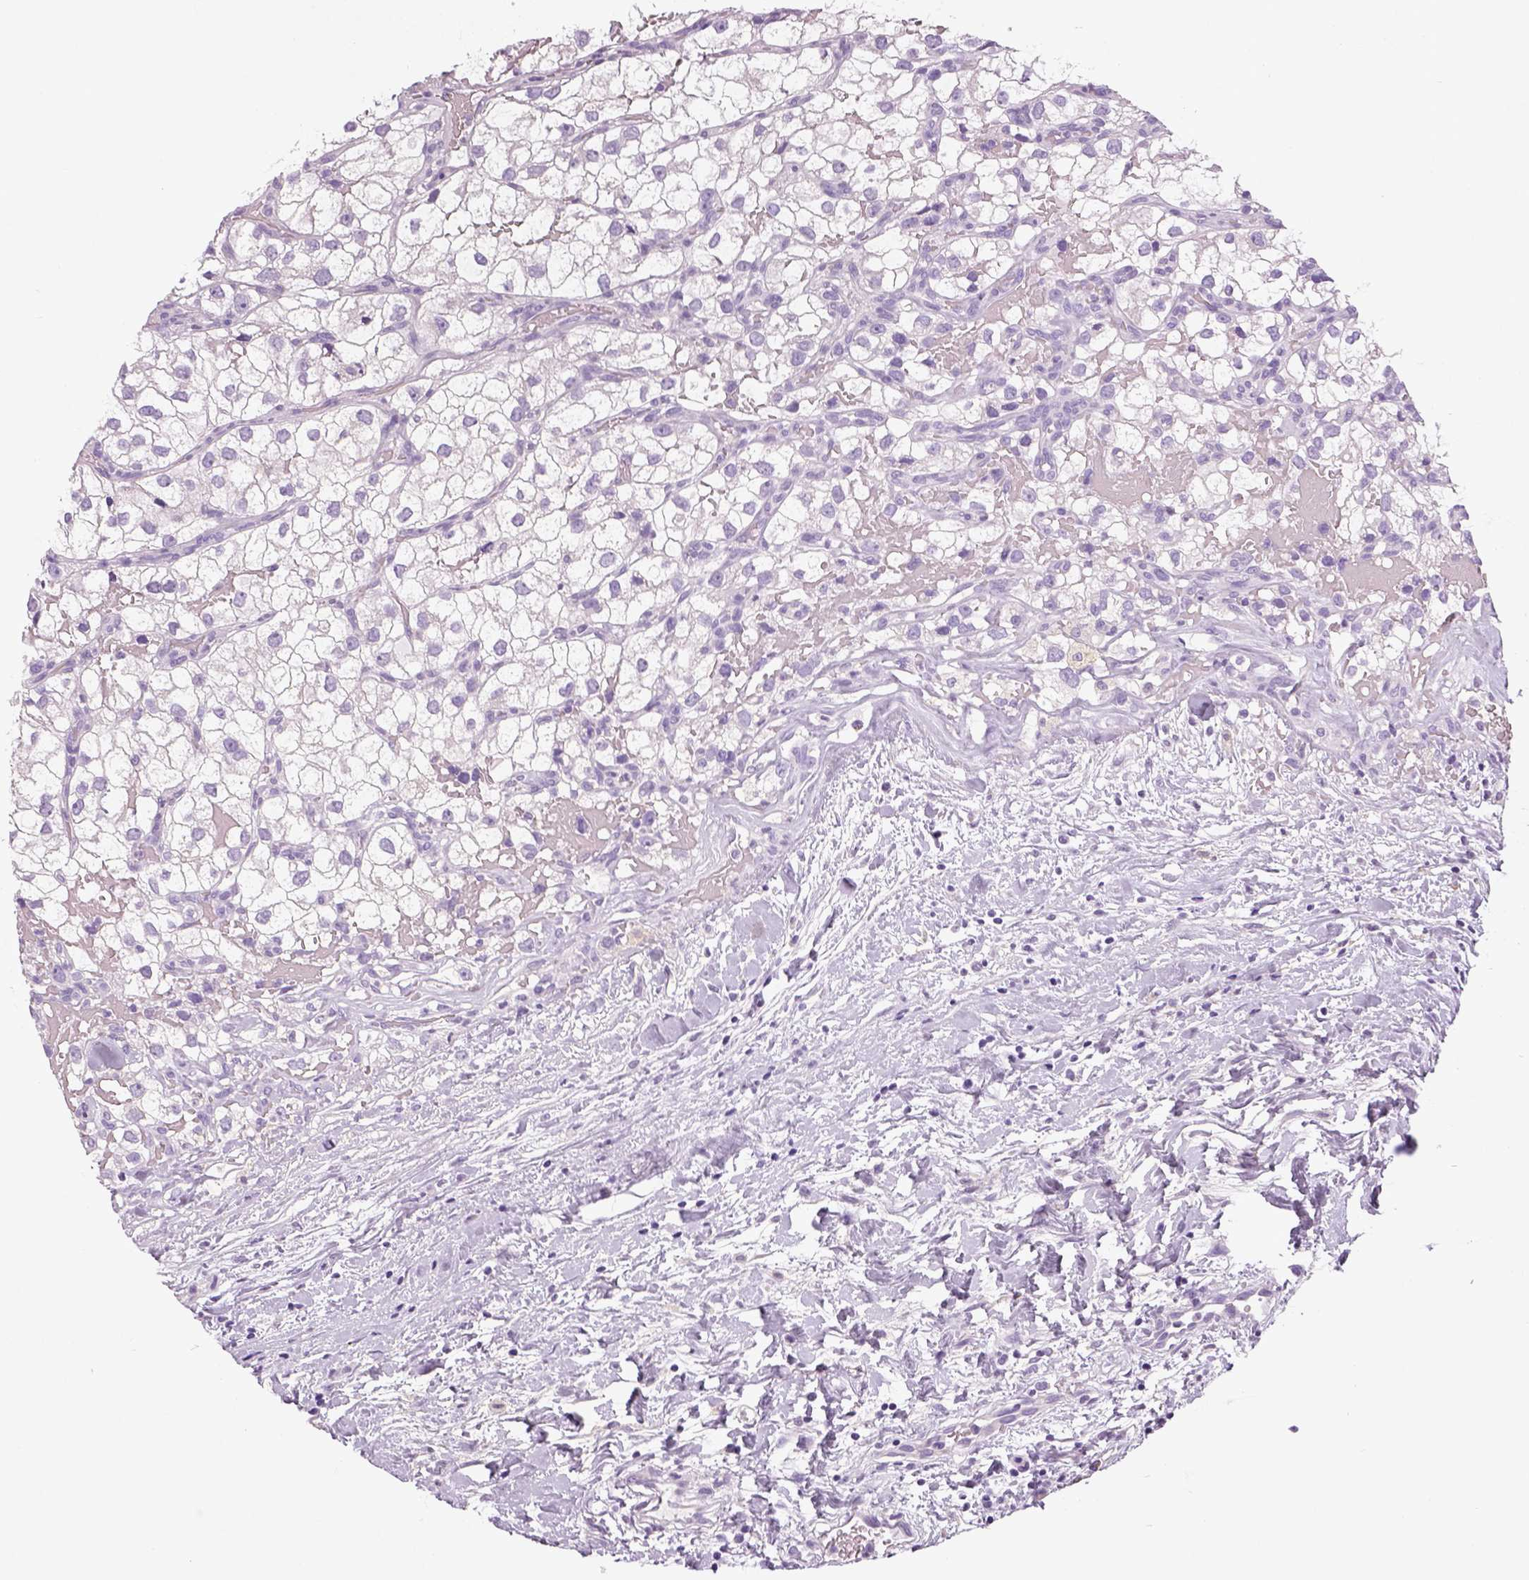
{"staining": {"intensity": "negative", "quantity": "none", "location": "none"}, "tissue": "renal cancer", "cell_type": "Tumor cells", "image_type": "cancer", "snomed": [{"axis": "morphology", "description": "Adenocarcinoma, NOS"}, {"axis": "topography", "description": "Kidney"}], "caption": "Renal adenocarcinoma was stained to show a protein in brown. There is no significant positivity in tumor cells.", "gene": "NECAB2", "patient": {"sex": "male", "age": 59}}